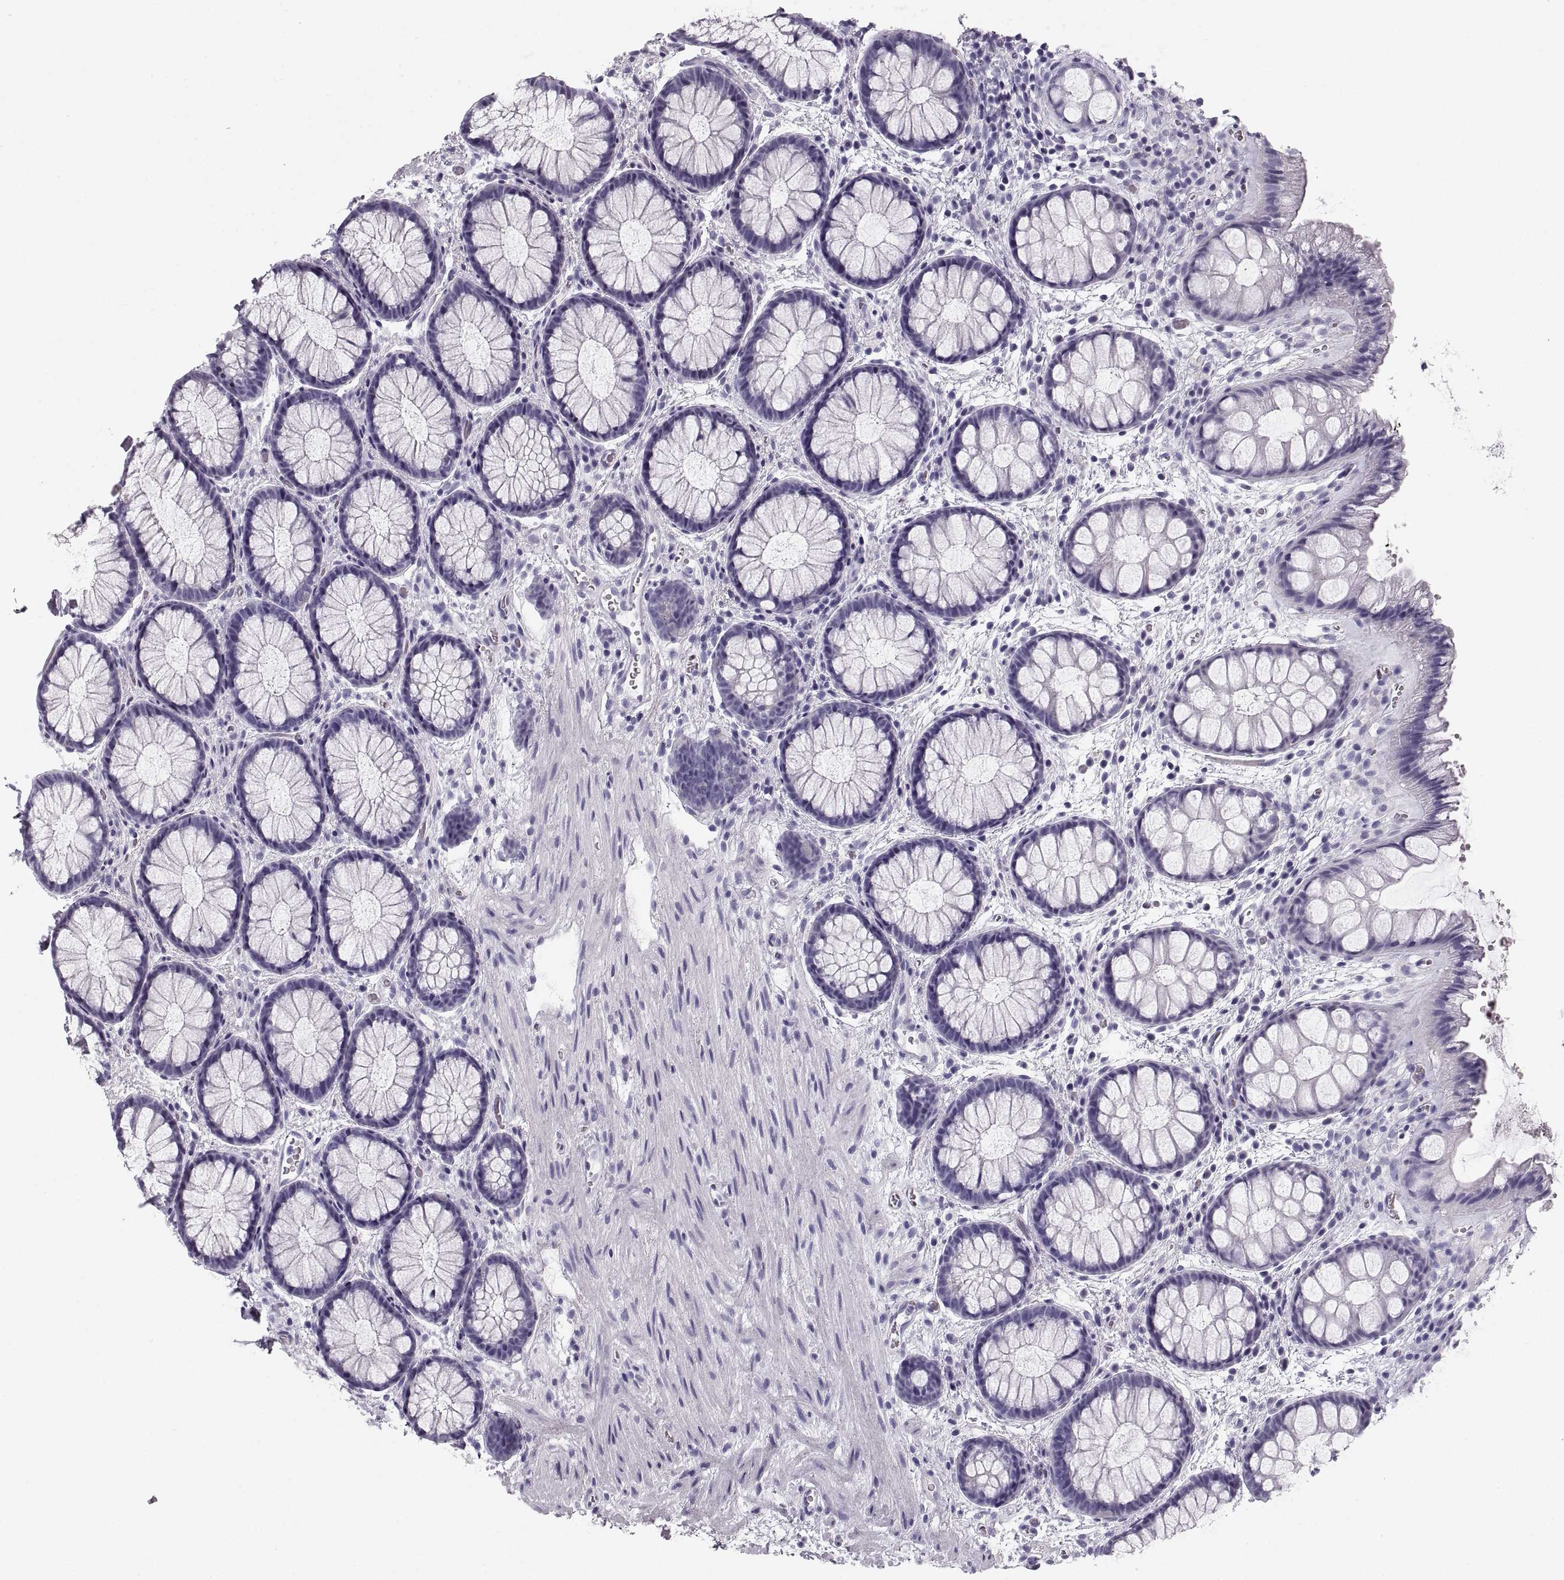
{"staining": {"intensity": "negative", "quantity": "none", "location": "none"}, "tissue": "rectum", "cell_type": "Glandular cells", "image_type": "normal", "snomed": [{"axis": "morphology", "description": "Normal tissue, NOS"}, {"axis": "topography", "description": "Rectum"}], "caption": "IHC micrograph of benign human rectum stained for a protein (brown), which demonstrates no expression in glandular cells.", "gene": "CRYAA", "patient": {"sex": "female", "age": 62}}